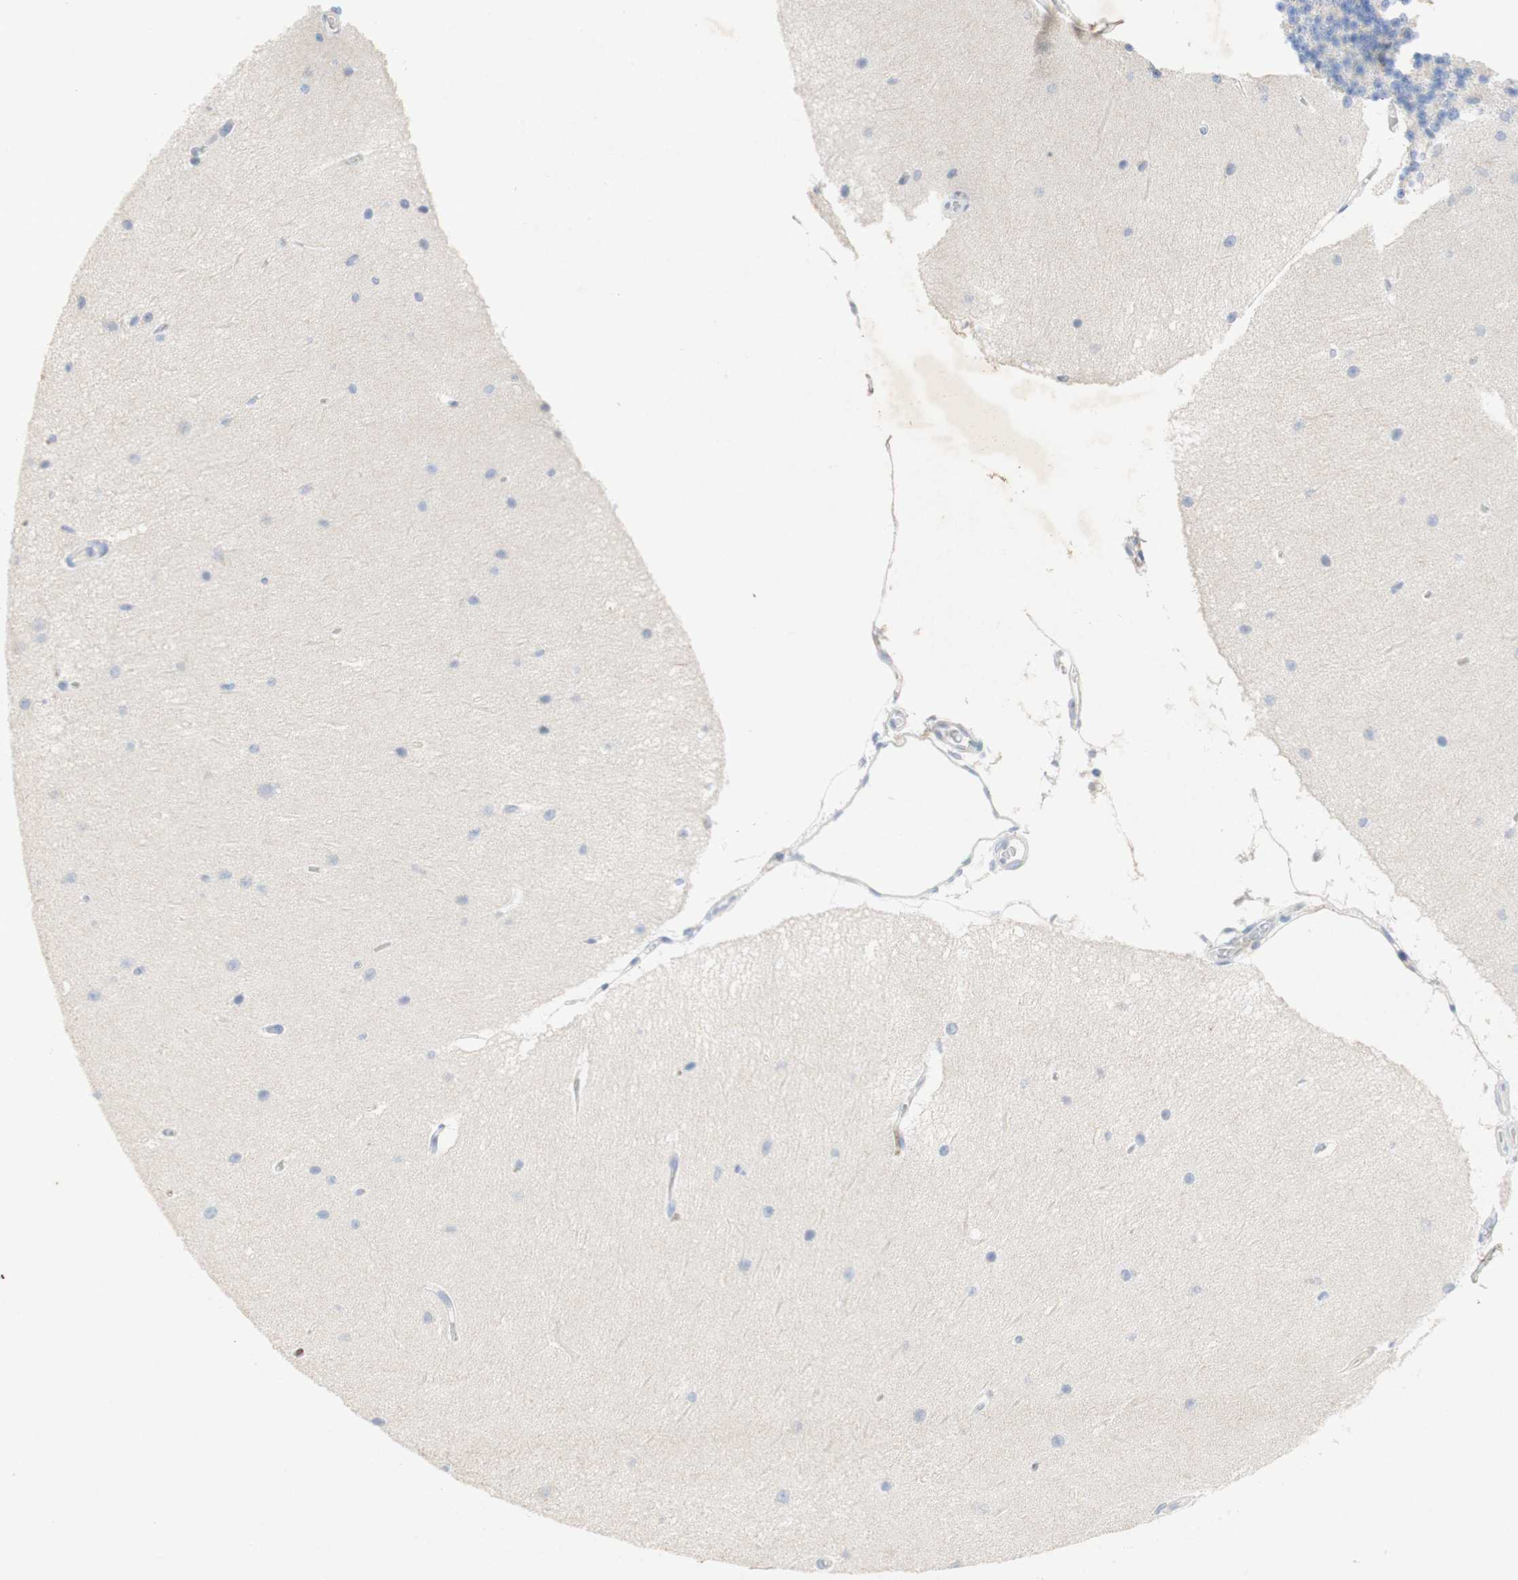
{"staining": {"intensity": "weak", "quantity": "<25%", "location": "cytoplasmic/membranous"}, "tissue": "cerebellum", "cell_type": "Cells in granular layer", "image_type": "normal", "snomed": [{"axis": "morphology", "description": "Normal tissue, NOS"}, {"axis": "topography", "description": "Cerebellum"}], "caption": "Cerebellum stained for a protein using immunohistochemistry (IHC) displays no positivity cells in granular layer.", "gene": "EPO", "patient": {"sex": "female", "age": 54}}